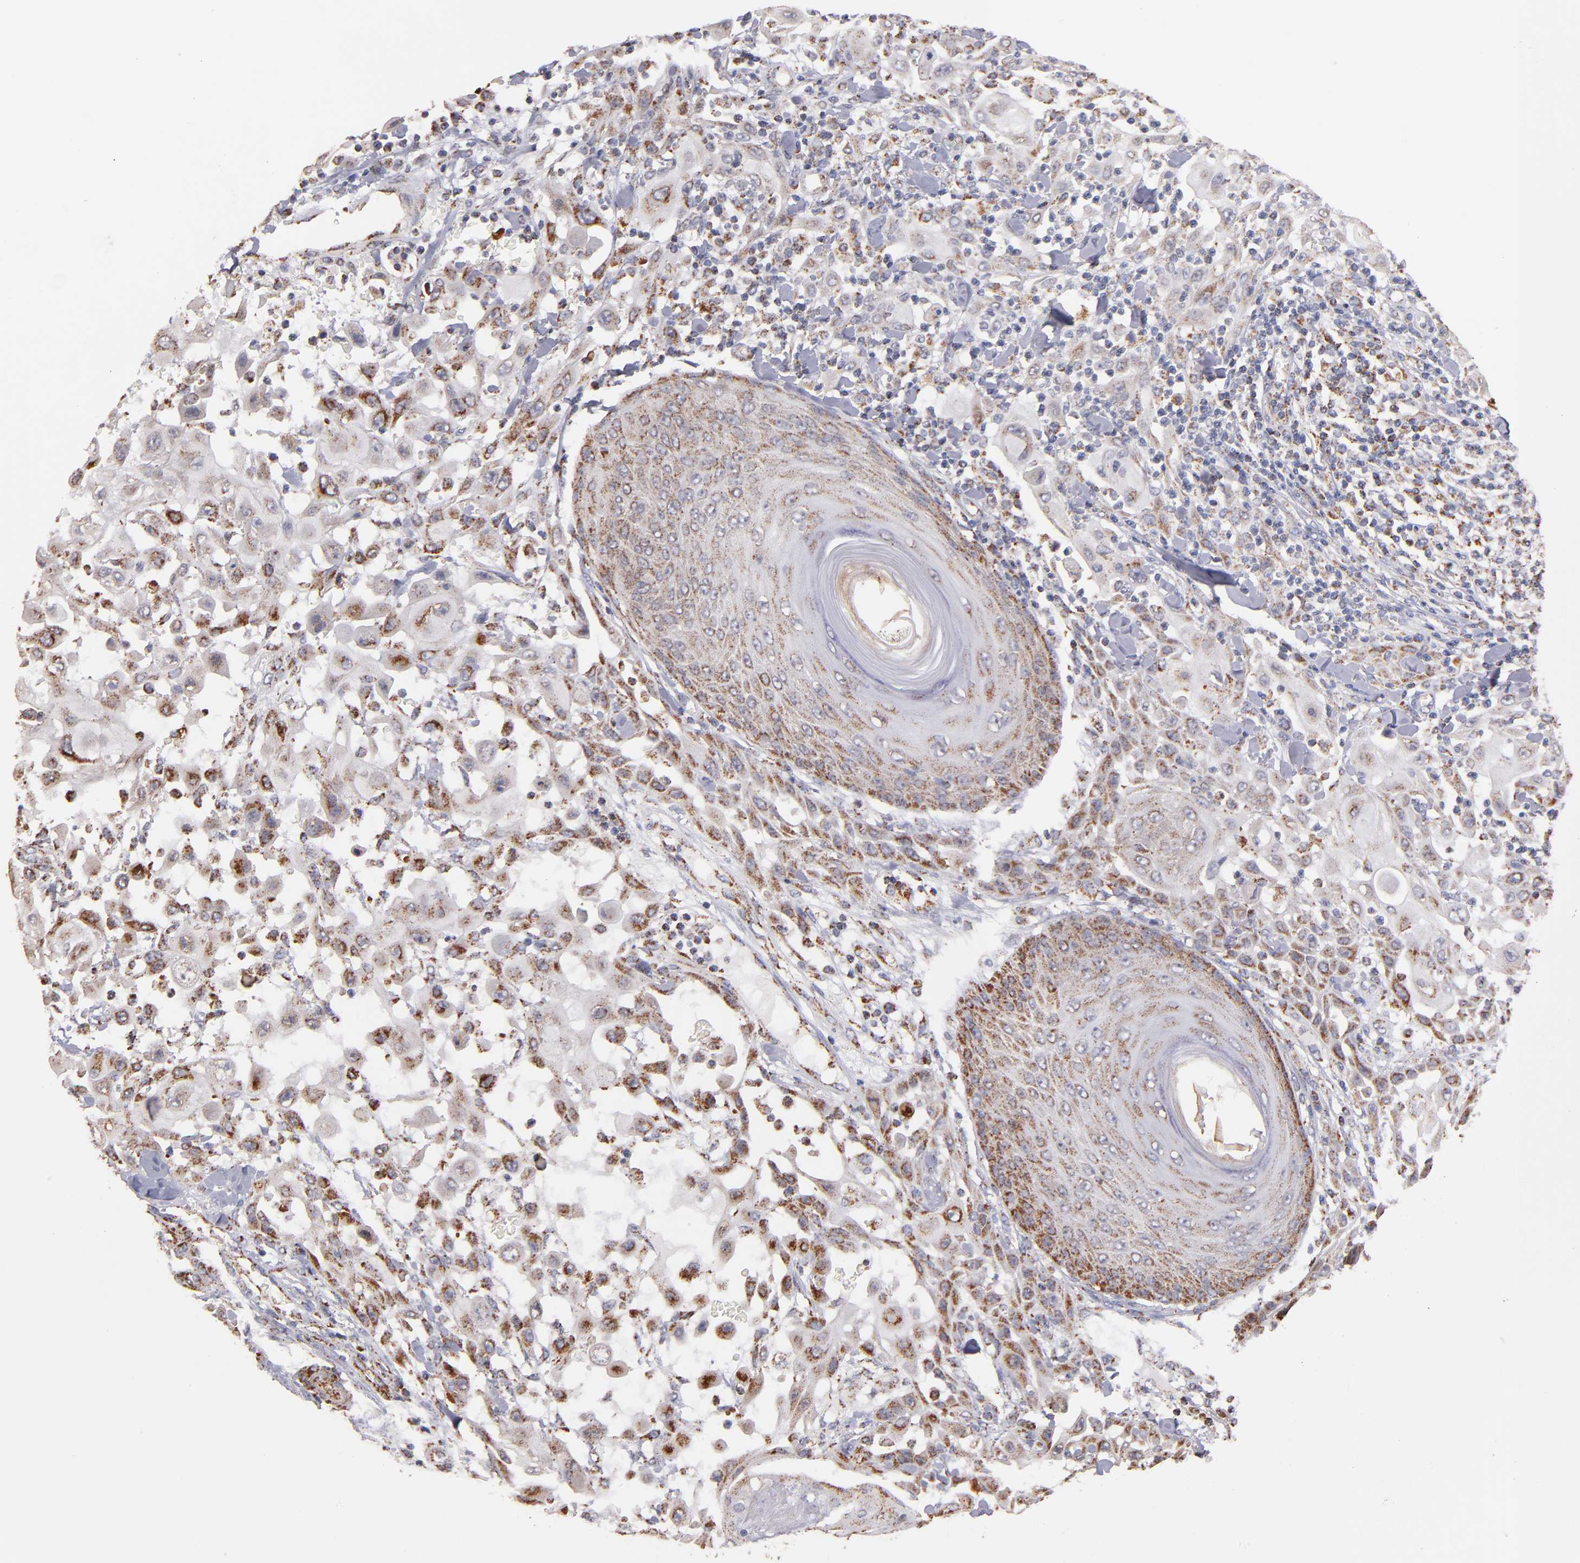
{"staining": {"intensity": "weak", "quantity": ">75%", "location": "cytoplasmic/membranous"}, "tissue": "skin cancer", "cell_type": "Tumor cells", "image_type": "cancer", "snomed": [{"axis": "morphology", "description": "Squamous cell carcinoma, NOS"}, {"axis": "topography", "description": "Skin"}], "caption": "Tumor cells reveal low levels of weak cytoplasmic/membranous staining in about >75% of cells in squamous cell carcinoma (skin).", "gene": "DLST", "patient": {"sex": "male", "age": 24}}